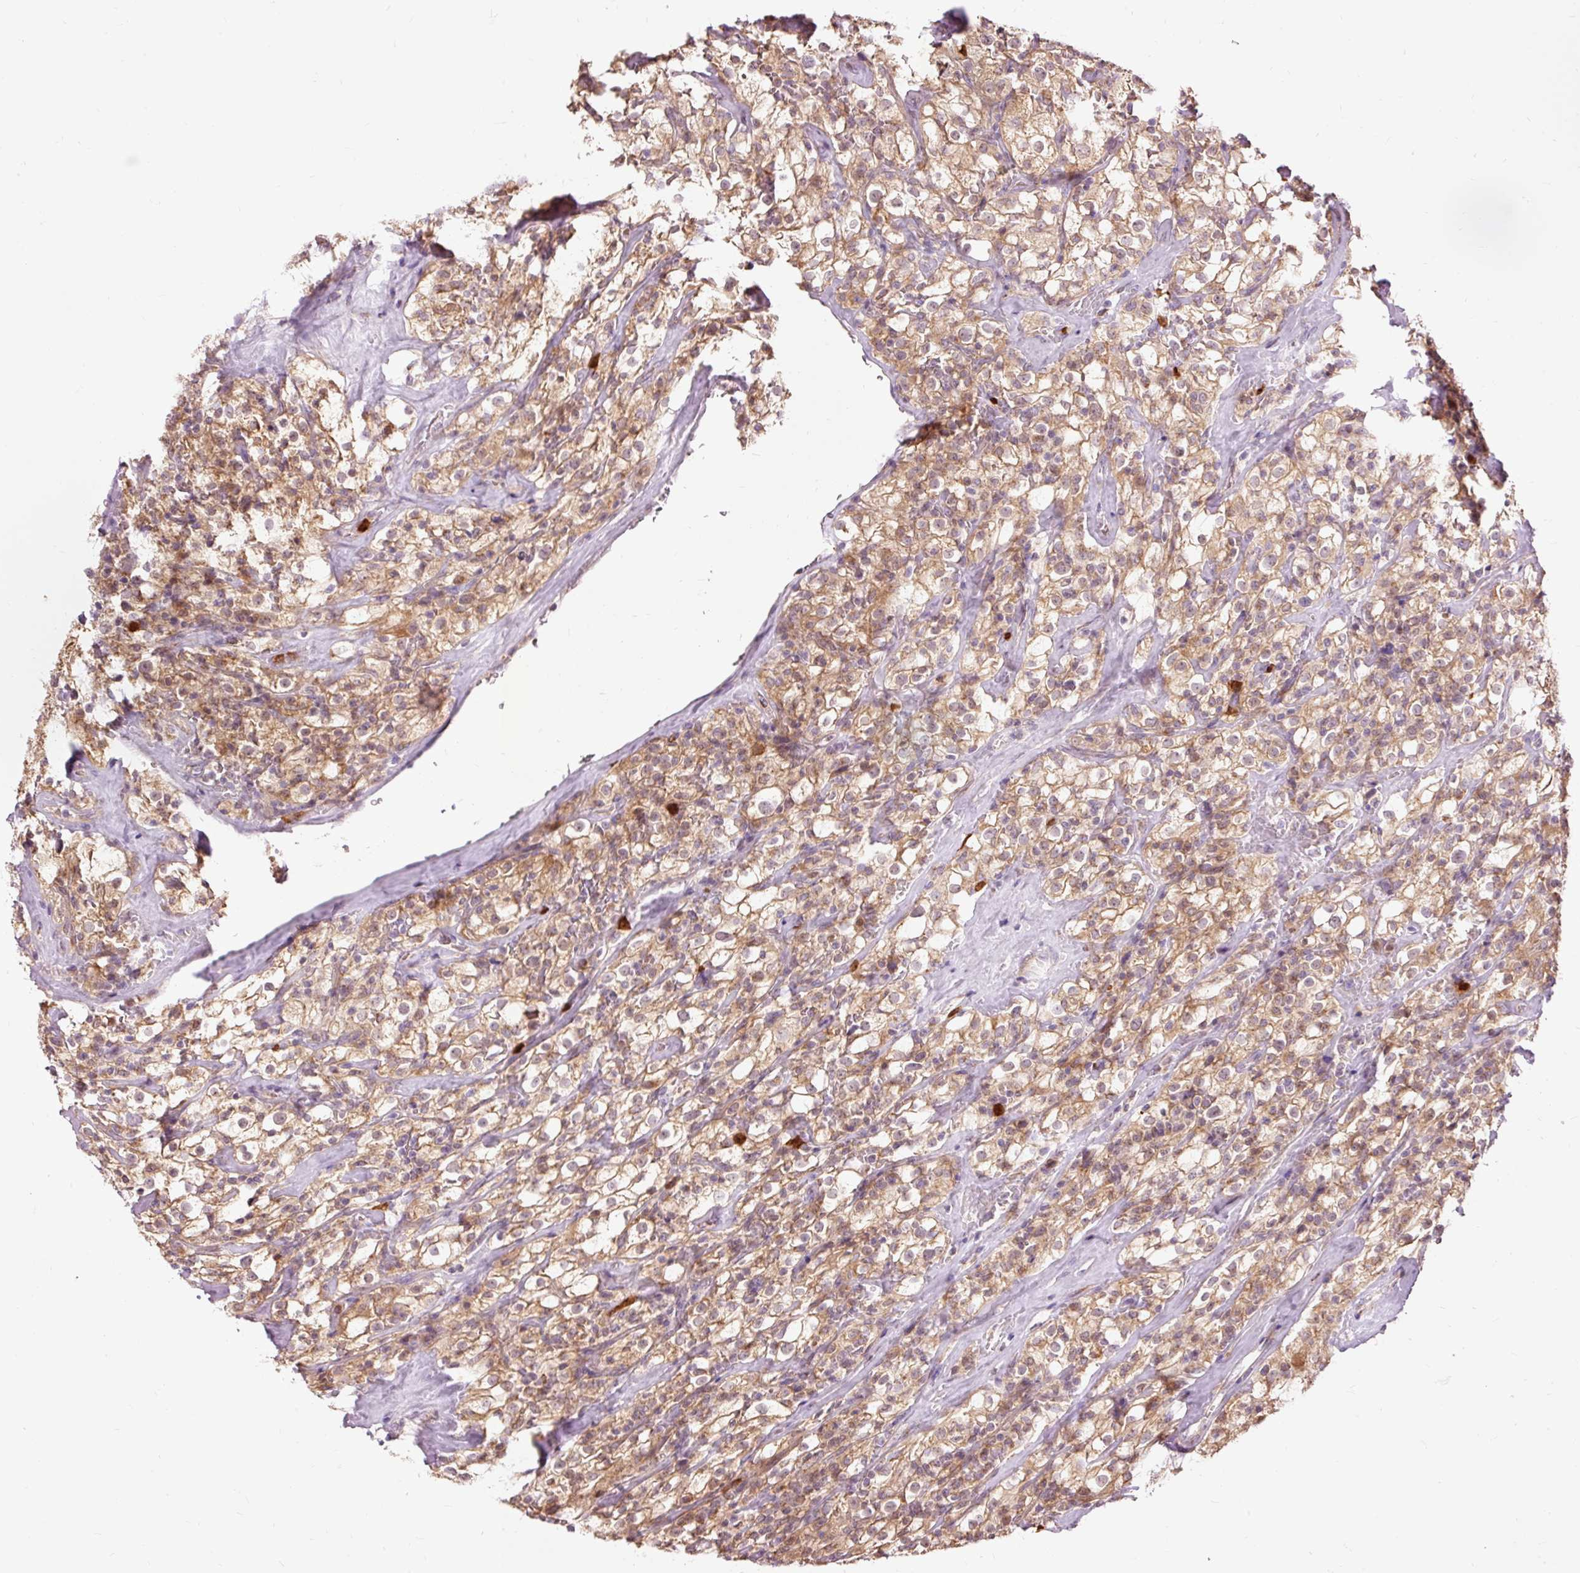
{"staining": {"intensity": "moderate", "quantity": ">75%", "location": "cytoplasmic/membranous"}, "tissue": "renal cancer", "cell_type": "Tumor cells", "image_type": "cancer", "snomed": [{"axis": "morphology", "description": "Adenocarcinoma, NOS"}, {"axis": "topography", "description": "Kidney"}], "caption": "A medium amount of moderate cytoplasmic/membranous staining is seen in approximately >75% of tumor cells in renal cancer (adenocarcinoma) tissue.", "gene": "PRDX5", "patient": {"sex": "female", "age": 74}}